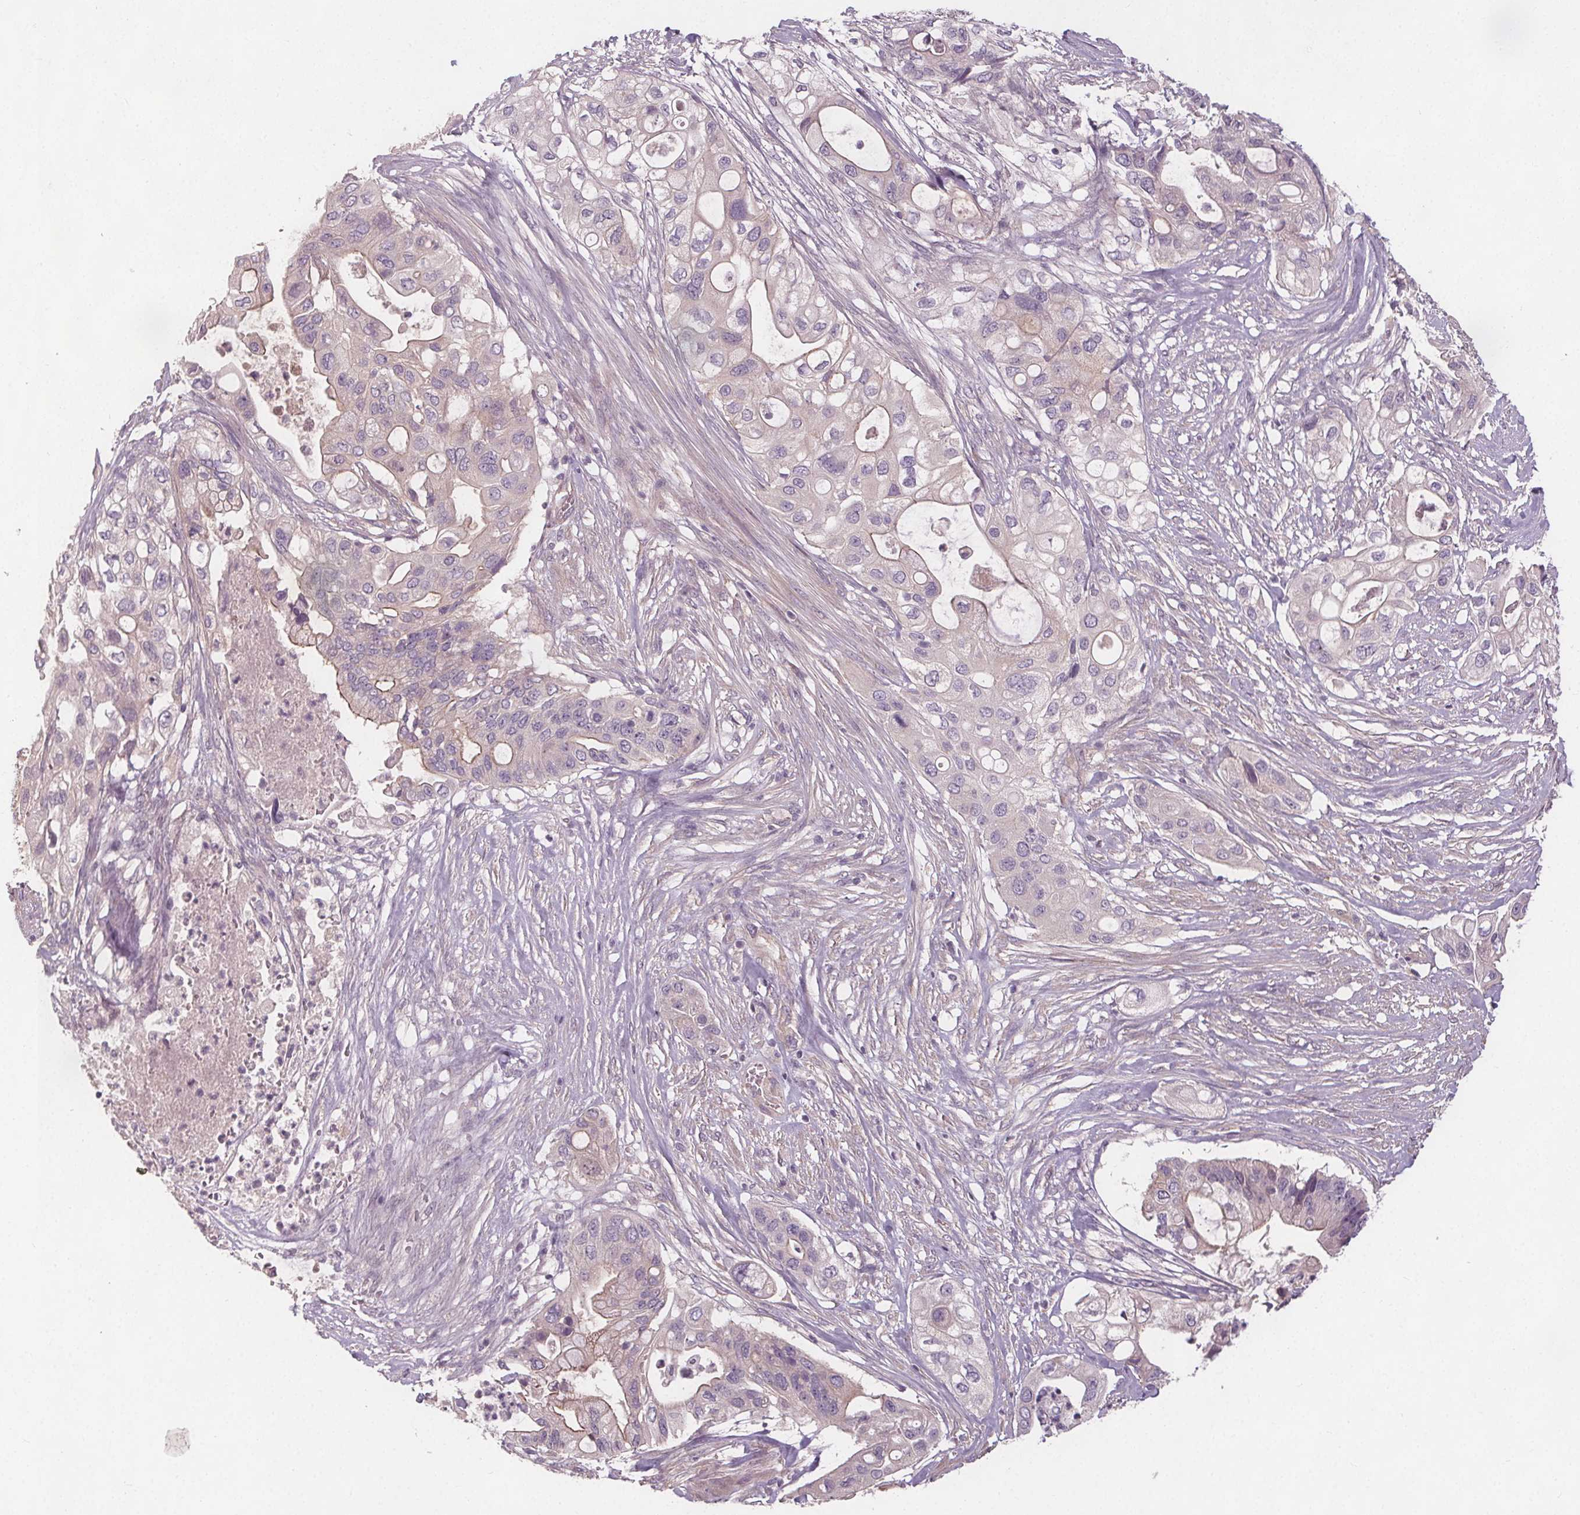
{"staining": {"intensity": "negative", "quantity": "none", "location": "none"}, "tissue": "pancreatic cancer", "cell_type": "Tumor cells", "image_type": "cancer", "snomed": [{"axis": "morphology", "description": "Adenocarcinoma, NOS"}, {"axis": "topography", "description": "Pancreas"}], "caption": "Immunohistochemistry (IHC) histopathology image of human pancreatic cancer stained for a protein (brown), which demonstrates no positivity in tumor cells. Brightfield microscopy of IHC stained with DAB (brown) and hematoxylin (blue), captured at high magnification.", "gene": "VNN1", "patient": {"sex": "female", "age": 72}}